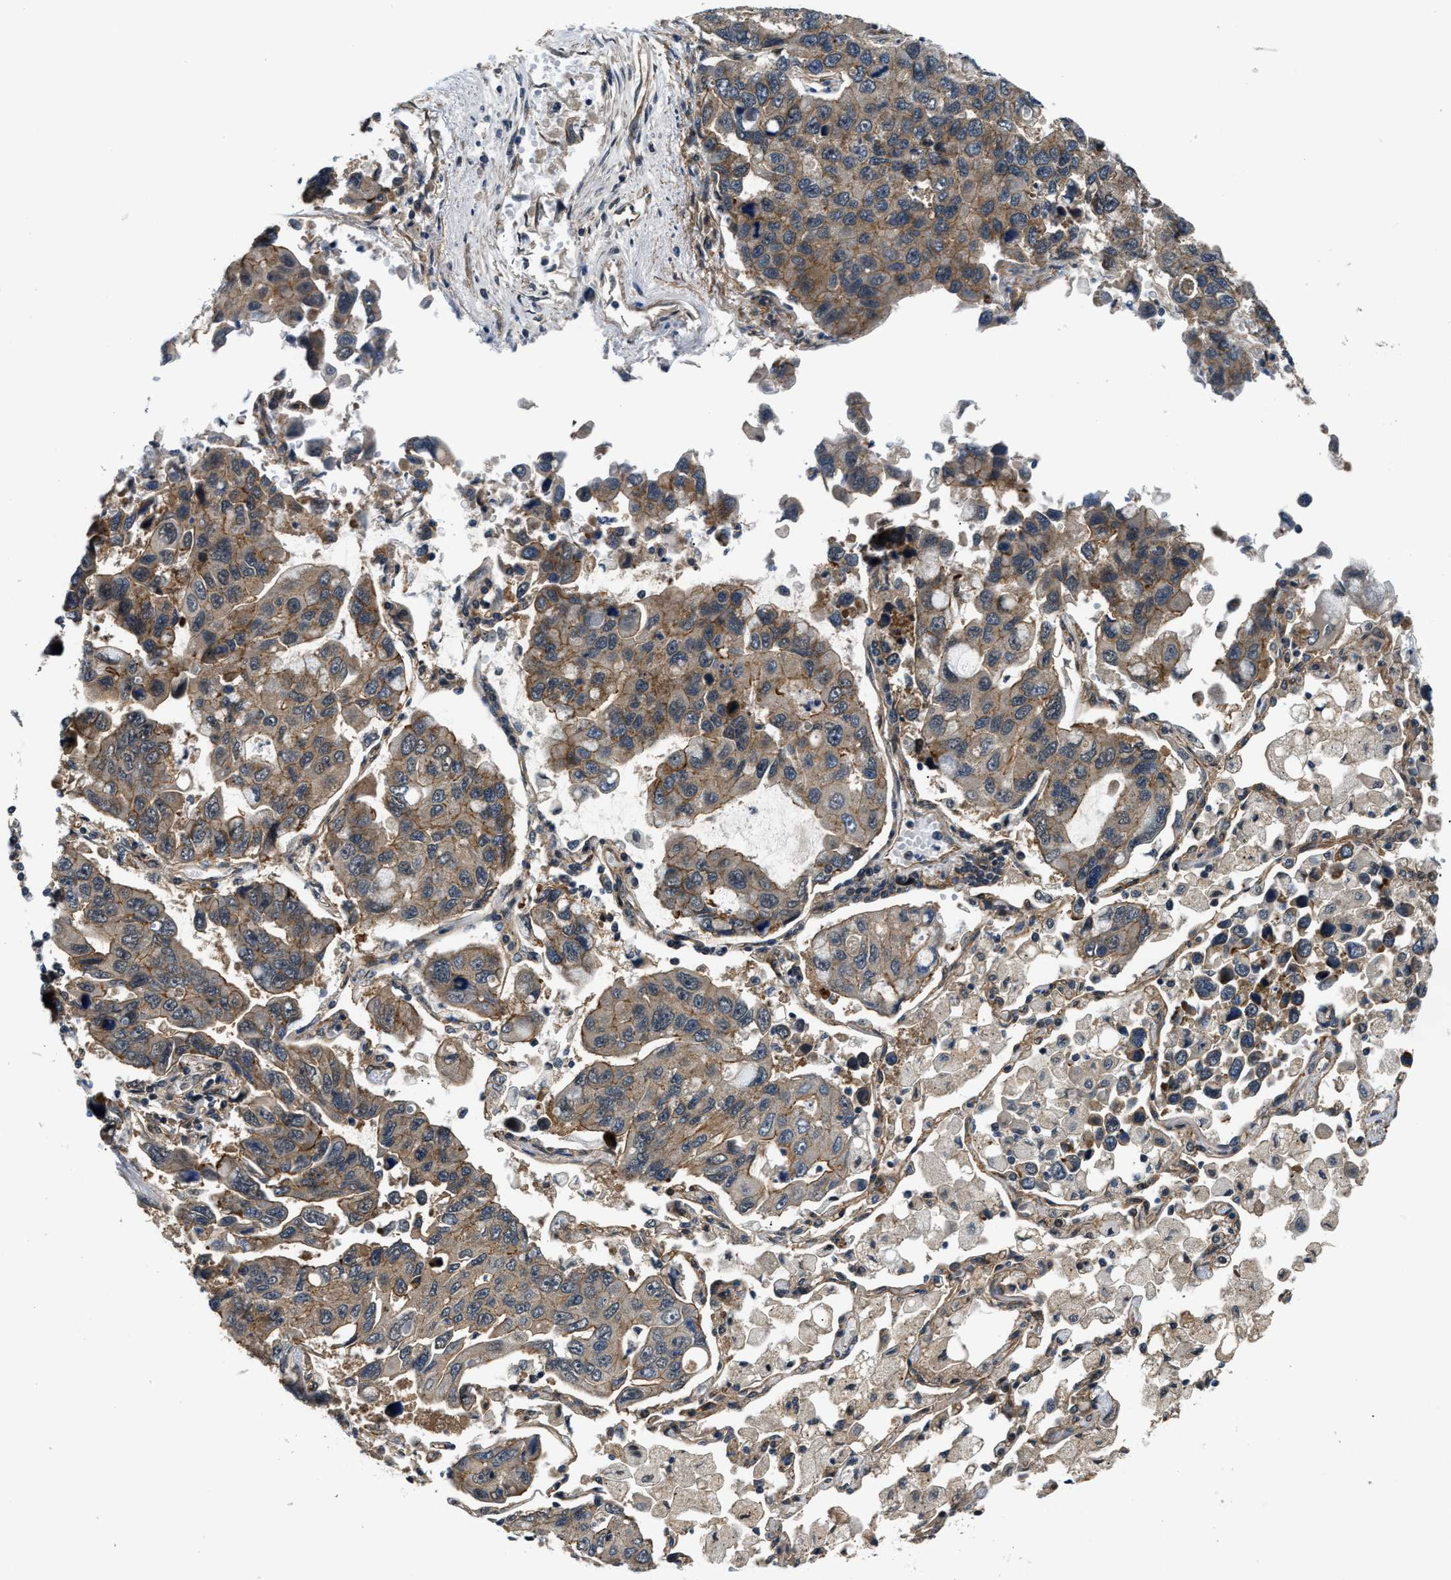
{"staining": {"intensity": "weak", "quantity": "25%-75%", "location": "cytoplasmic/membranous"}, "tissue": "lung cancer", "cell_type": "Tumor cells", "image_type": "cancer", "snomed": [{"axis": "morphology", "description": "Adenocarcinoma, NOS"}, {"axis": "topography", "description": "Lung"}], "caption": "This is a micrograph of immunohistochemistry staining of lung adenocarcinoma, which shows weak expression in the cytoplasmic/membranous of tumor cells.", "gene": "COPS2", "patient": {"sex": "male", "age": 64}}